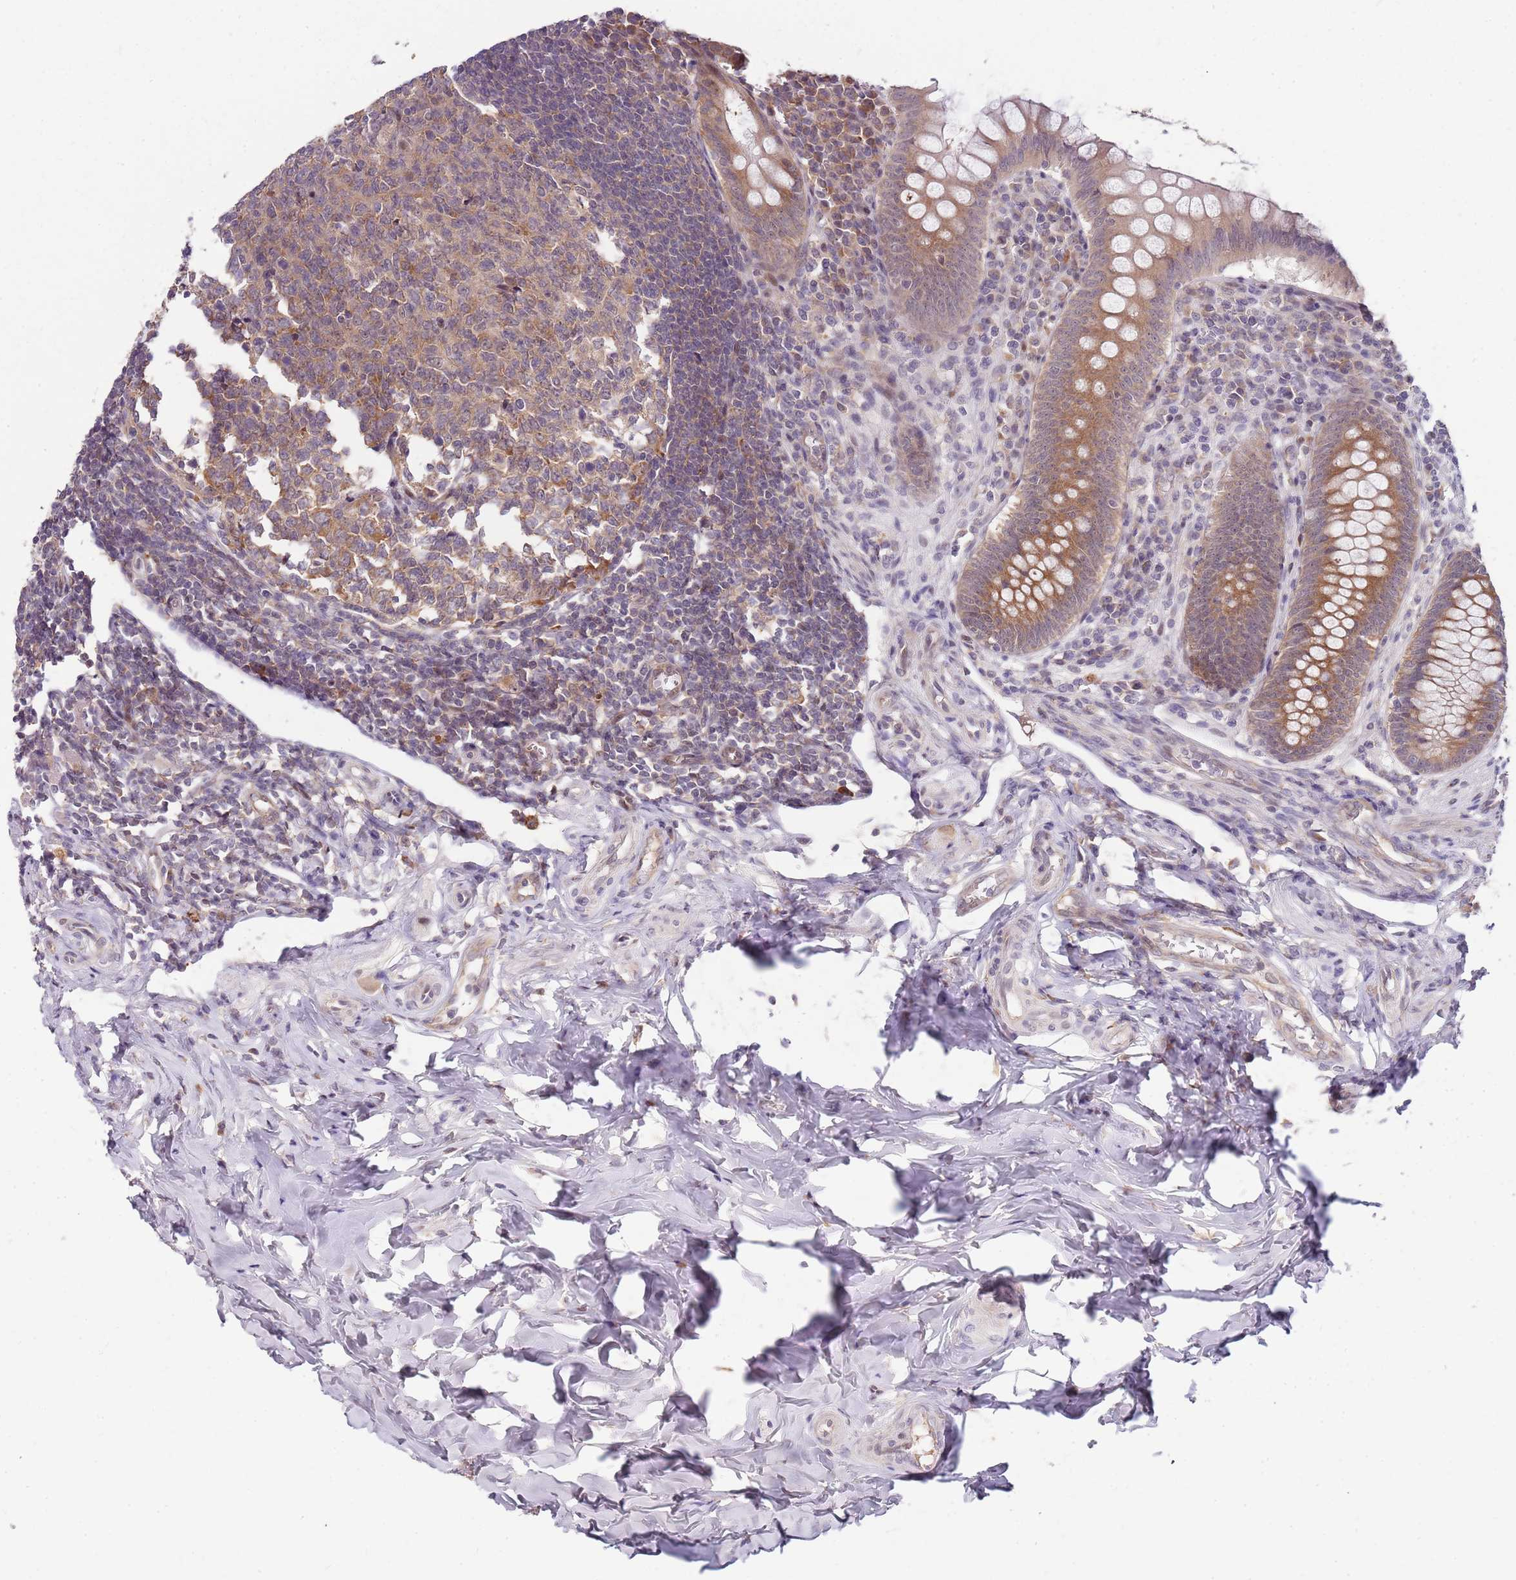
{"staining": {"intensity": "moderate", "quantity": ">75%", "location": "cytoplasmic/membranous"}, "tissue": "appendix", "cell_type": "Glandular cells", "image_type": "normal", "snomed": [{"axis": "morphology", "description": "Normal tissue, NOS"}, {"axis": "topography", "description": "Appendix"}], "caption": "Human appendix stained for a protein (brown) displays moderate cytoplasmic/membranous positive staining in about >75% of glandular cells.", "gene": "FBXL22", "patient": {"sex": "female", "age": 33}}